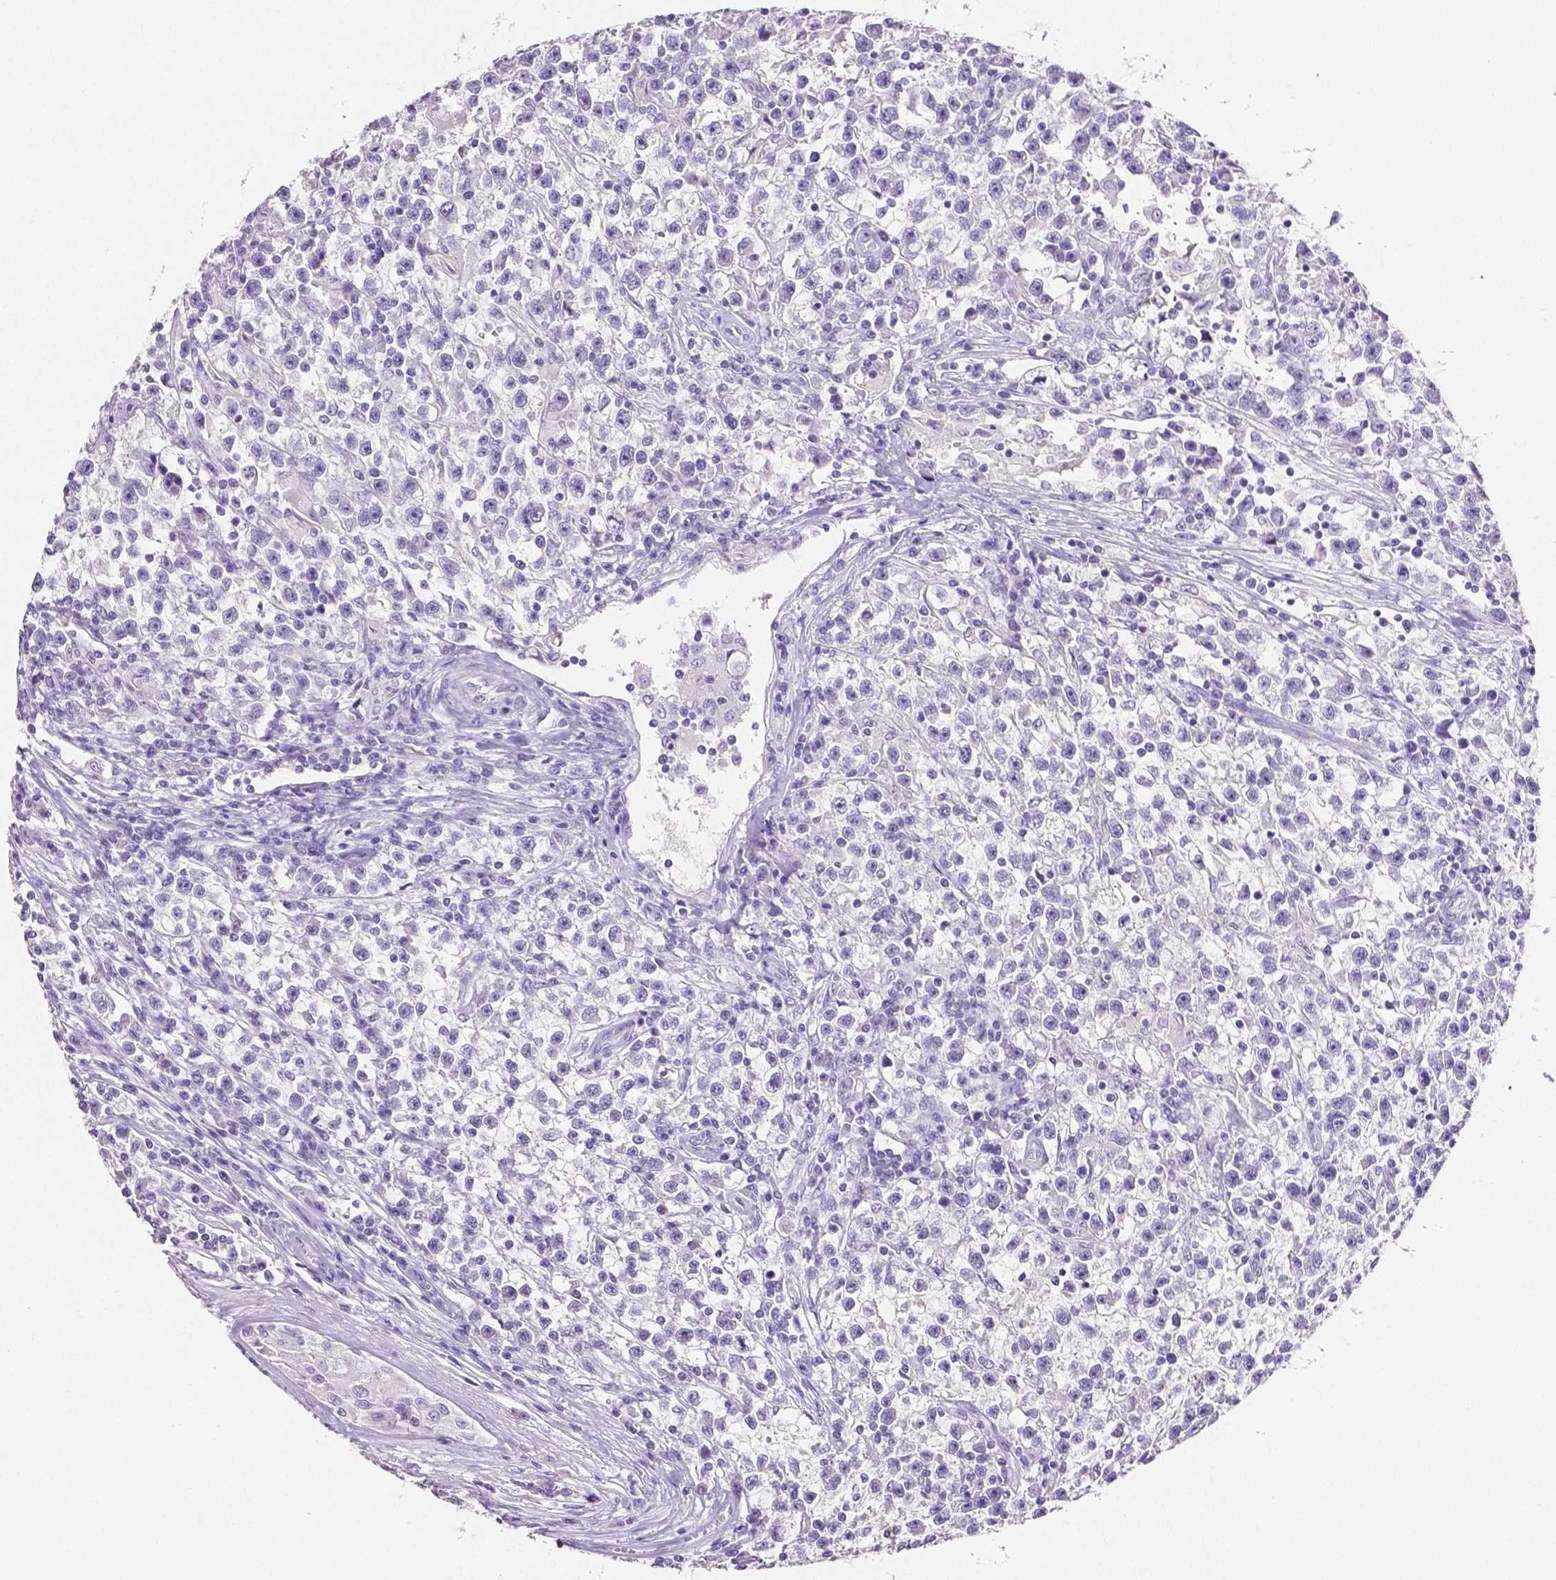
{"staining": {"intensity": "negative", "quantity": "none", "location": "none"}, "tissue": "testis cancer", "cell_type": "Tumor cells", "image_type": "cancer", "snomed": [{"axis": "morphology", "description": "Seminoma, NOS"}, {"axis": "topography", "description": "Testis"}], "caption": "This is an IHC photomicrograph of testis cancer (seminoma). There is no staining in tumor cells.", "gene": "SLC22A2", "patient": {"sex": "male", "age": 31}}